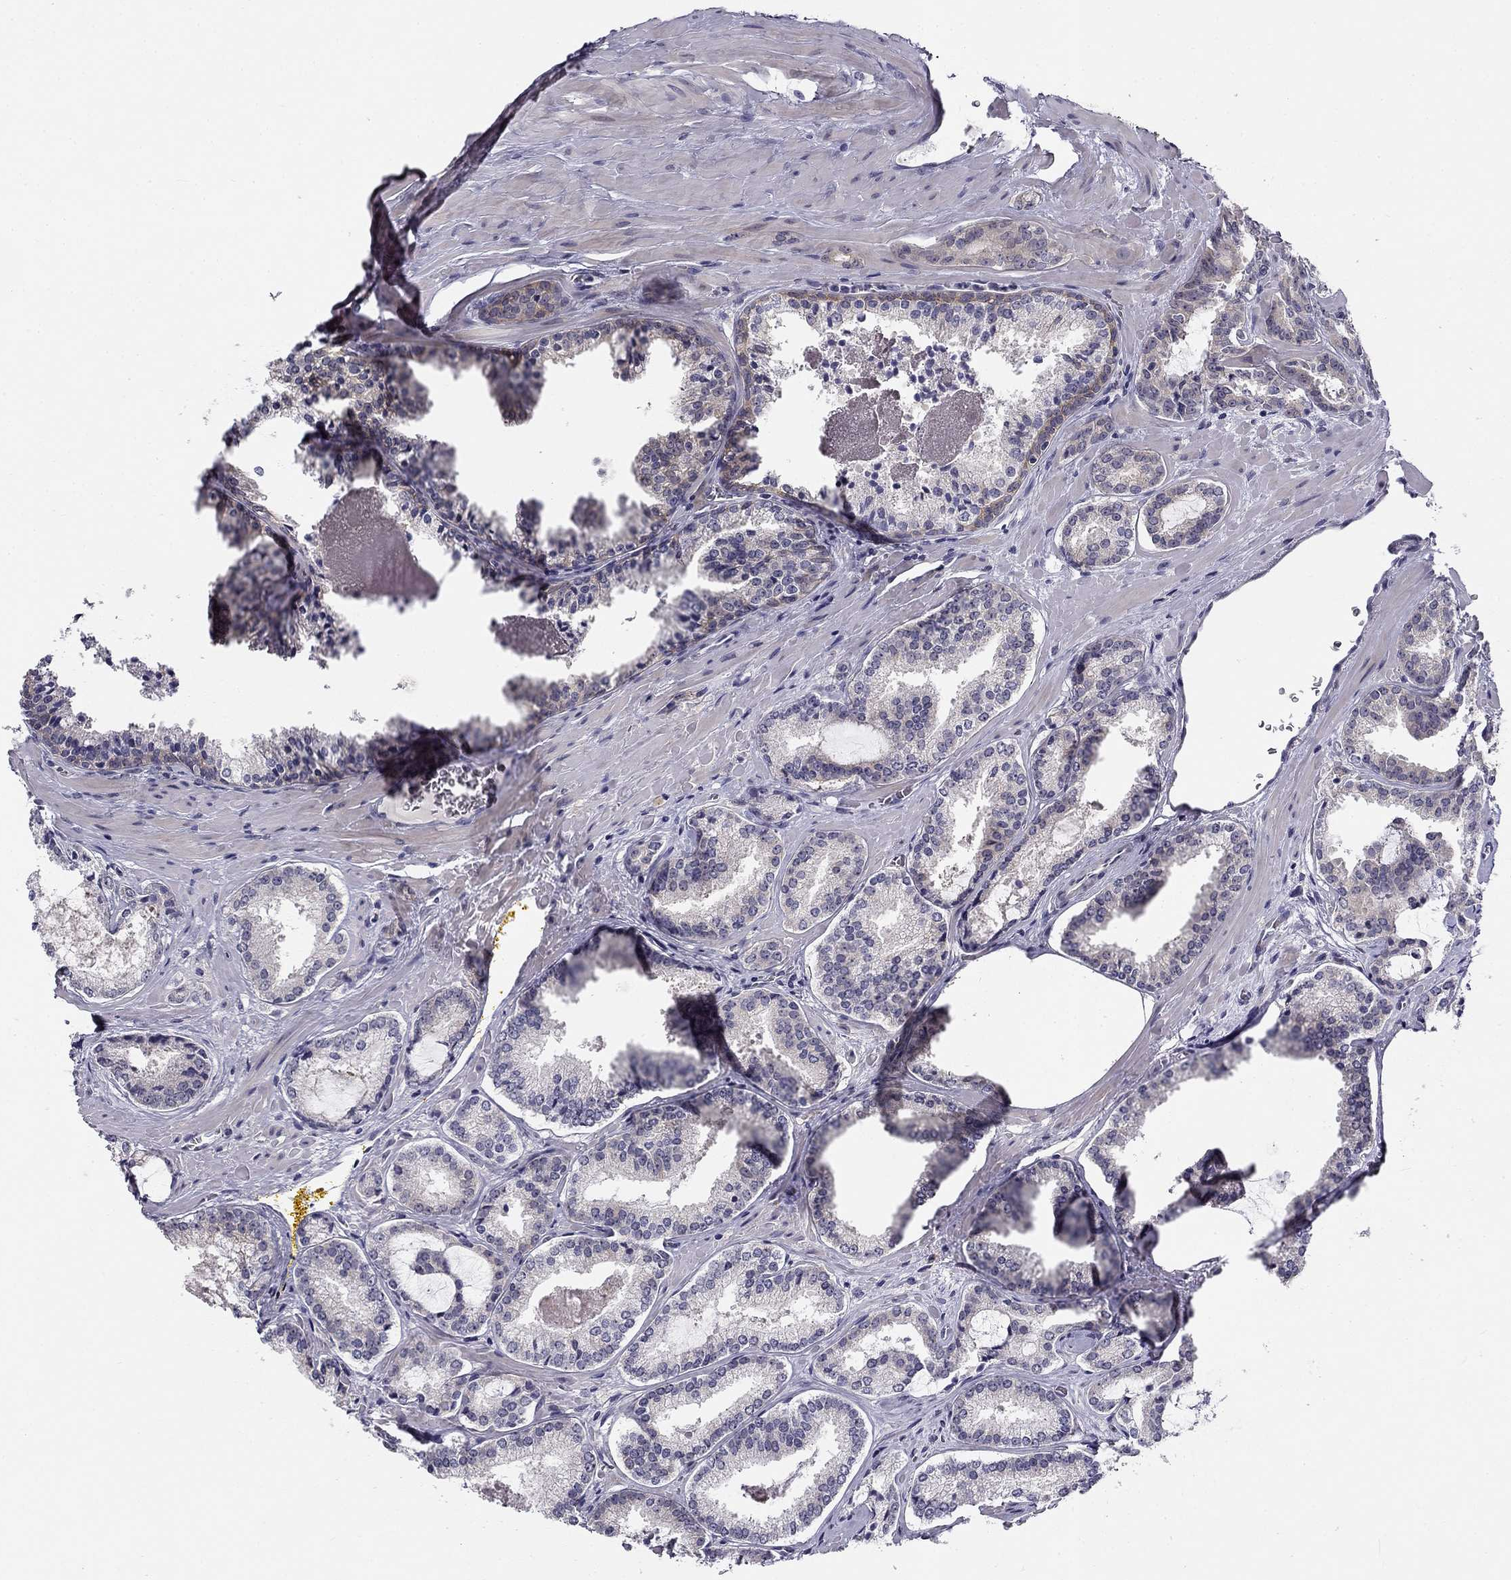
{"staining": {"intensity": "negative", "quantity": "none", "location": "none"}, "tissue": "prostate cancer", "cell_type": "Tumor cells", "image_type": "cancer", "snomed": [{"axis": "morphology", "description": "Adenocarcinoma, NOS"}, {"axis": "morphology", "description": "Adenocarcinoma, High grade"}, {"axis": "topography", "description": "Prostate"}], "caption": "There is no significant staining in tumor cells of adenocarcinoma (prostate).", "gene": "CNR1", "patient": {"sex": "male", "age": 62}}